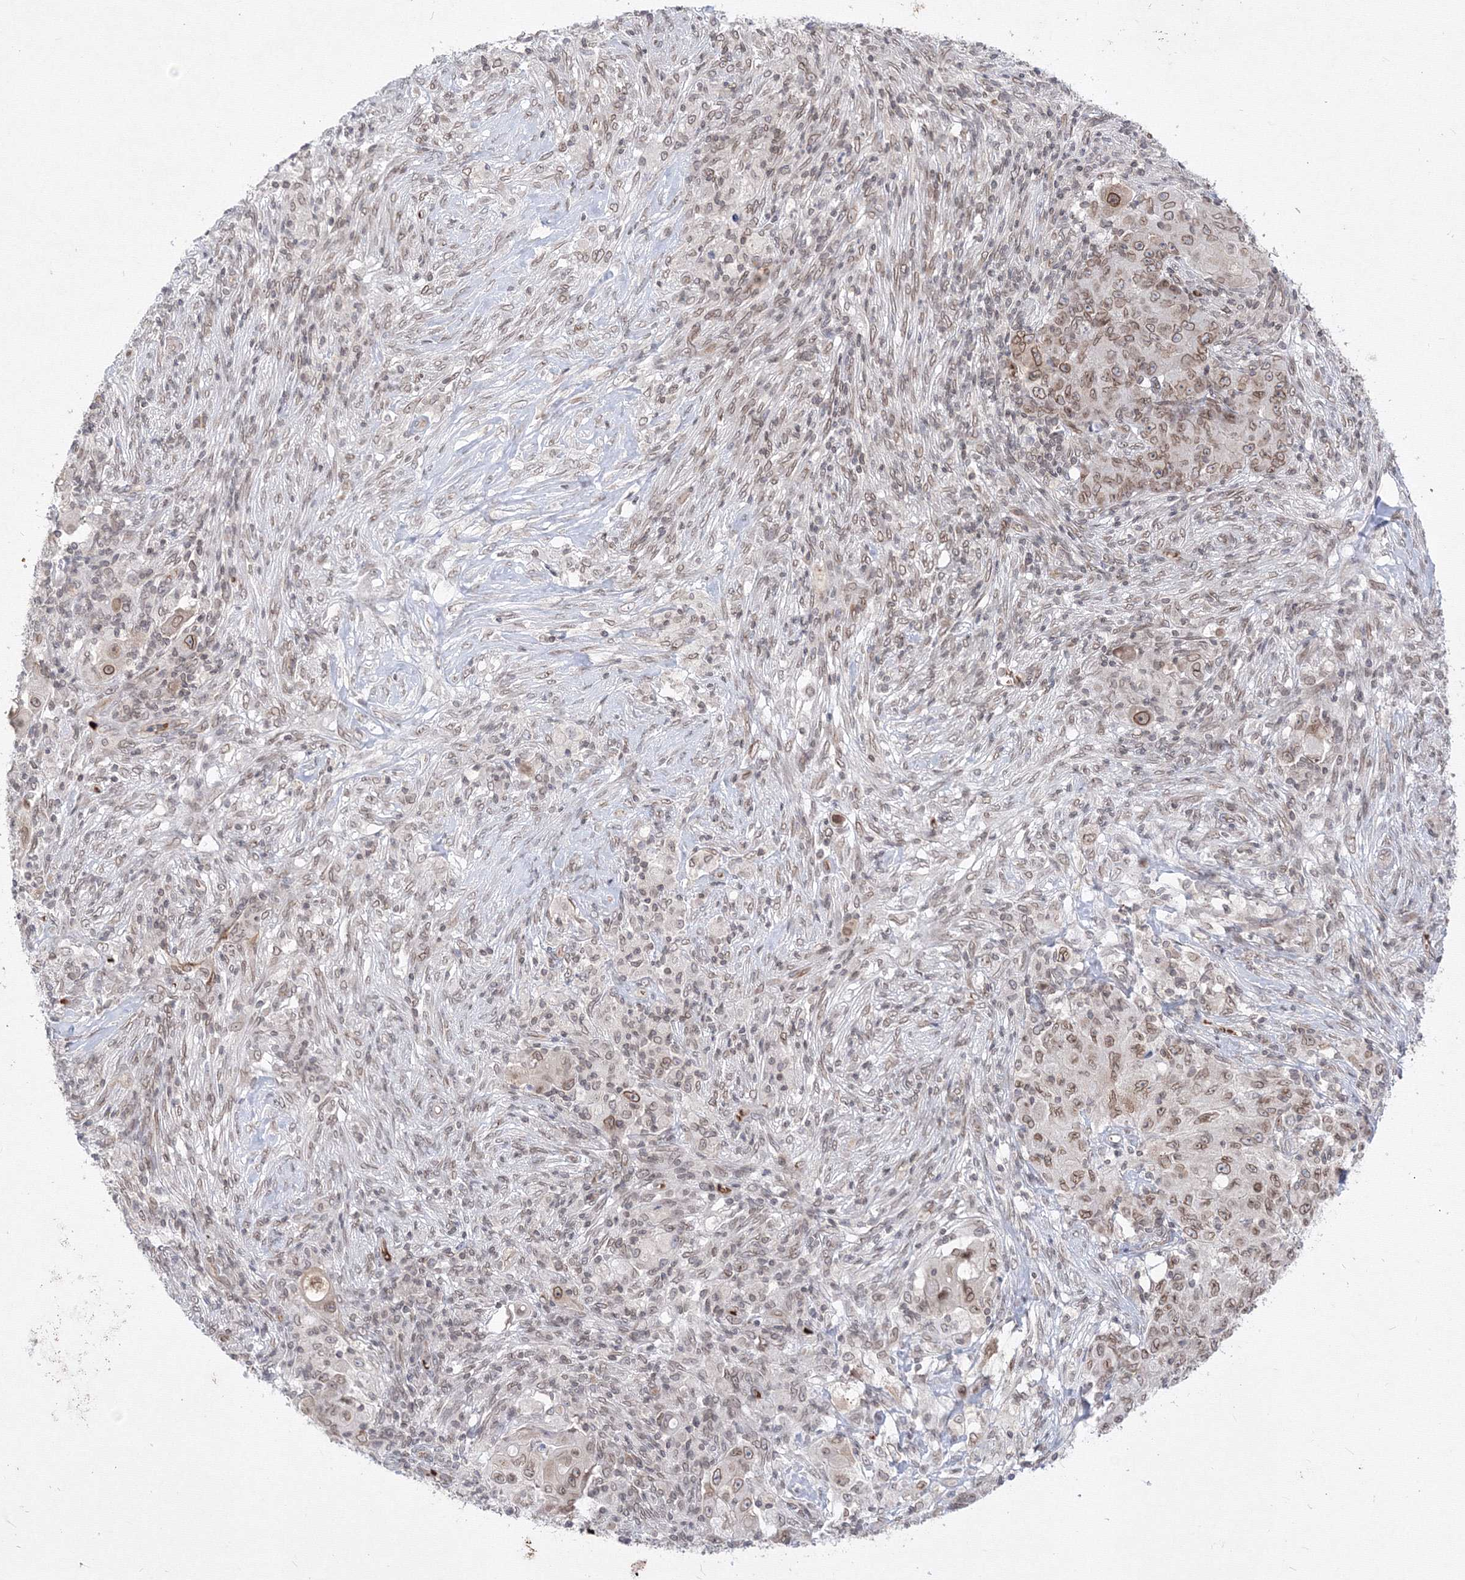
{"staining": {"intensity": "moderate", "quantity": ">75%", "location": "cytoplasmic/membranous,nuclear"}, "tissue": "ovarian cancer", "cell_type": "Tumor cells", "image_type": "cancer", "snomed": [{"axis": "morphology", "description": "Carcinoma, endometroid"}, {"axis": "topography", "description": "Ovary"}], "caption": "Endometroid carcinoma (ovarian) stained with a brown dye exhibits moderate cytoplasmic/membranous and nuclear positive expression in about >75% of tumor cells.", "gene": "DNAJB2", "patient": {"sex": "female", "age": 42}}